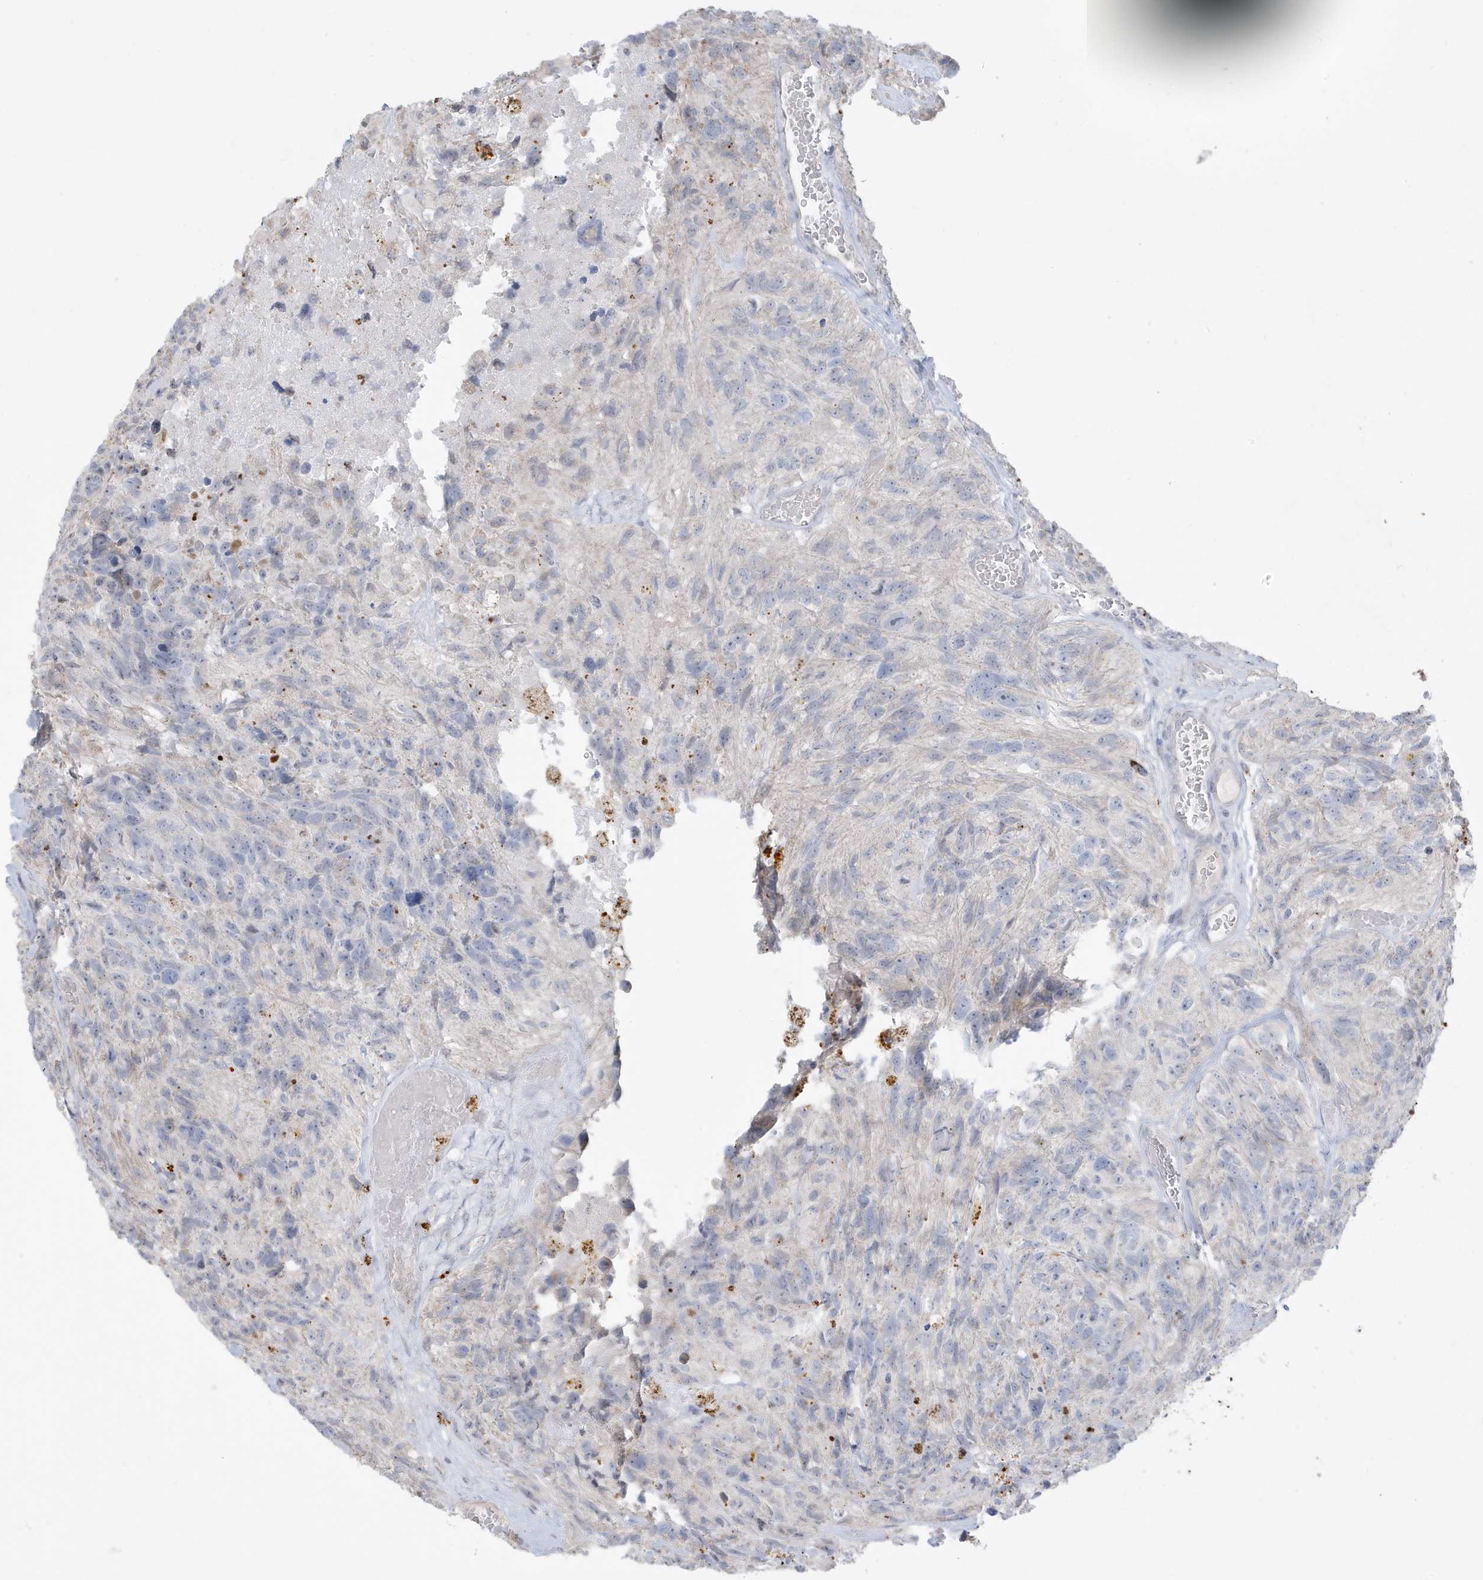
{"staining": {"intensity": "negative", "quantity": "none", "location": "none"}, "tissue": "glioma", "cell_type": "Tumor cells", "image_type": "cancer", "snomed": [{"axis": "morphology", "description": "Glioma, malignant, High grade"}, {"axis": "topography", "description": "Brain"}], "caption": "High power microscopy image of an IHC image of glioma, revealing no significant staining in tumor cells.", "gene": "FNDC1", "patient": {"sex": "male", "age": 69}}